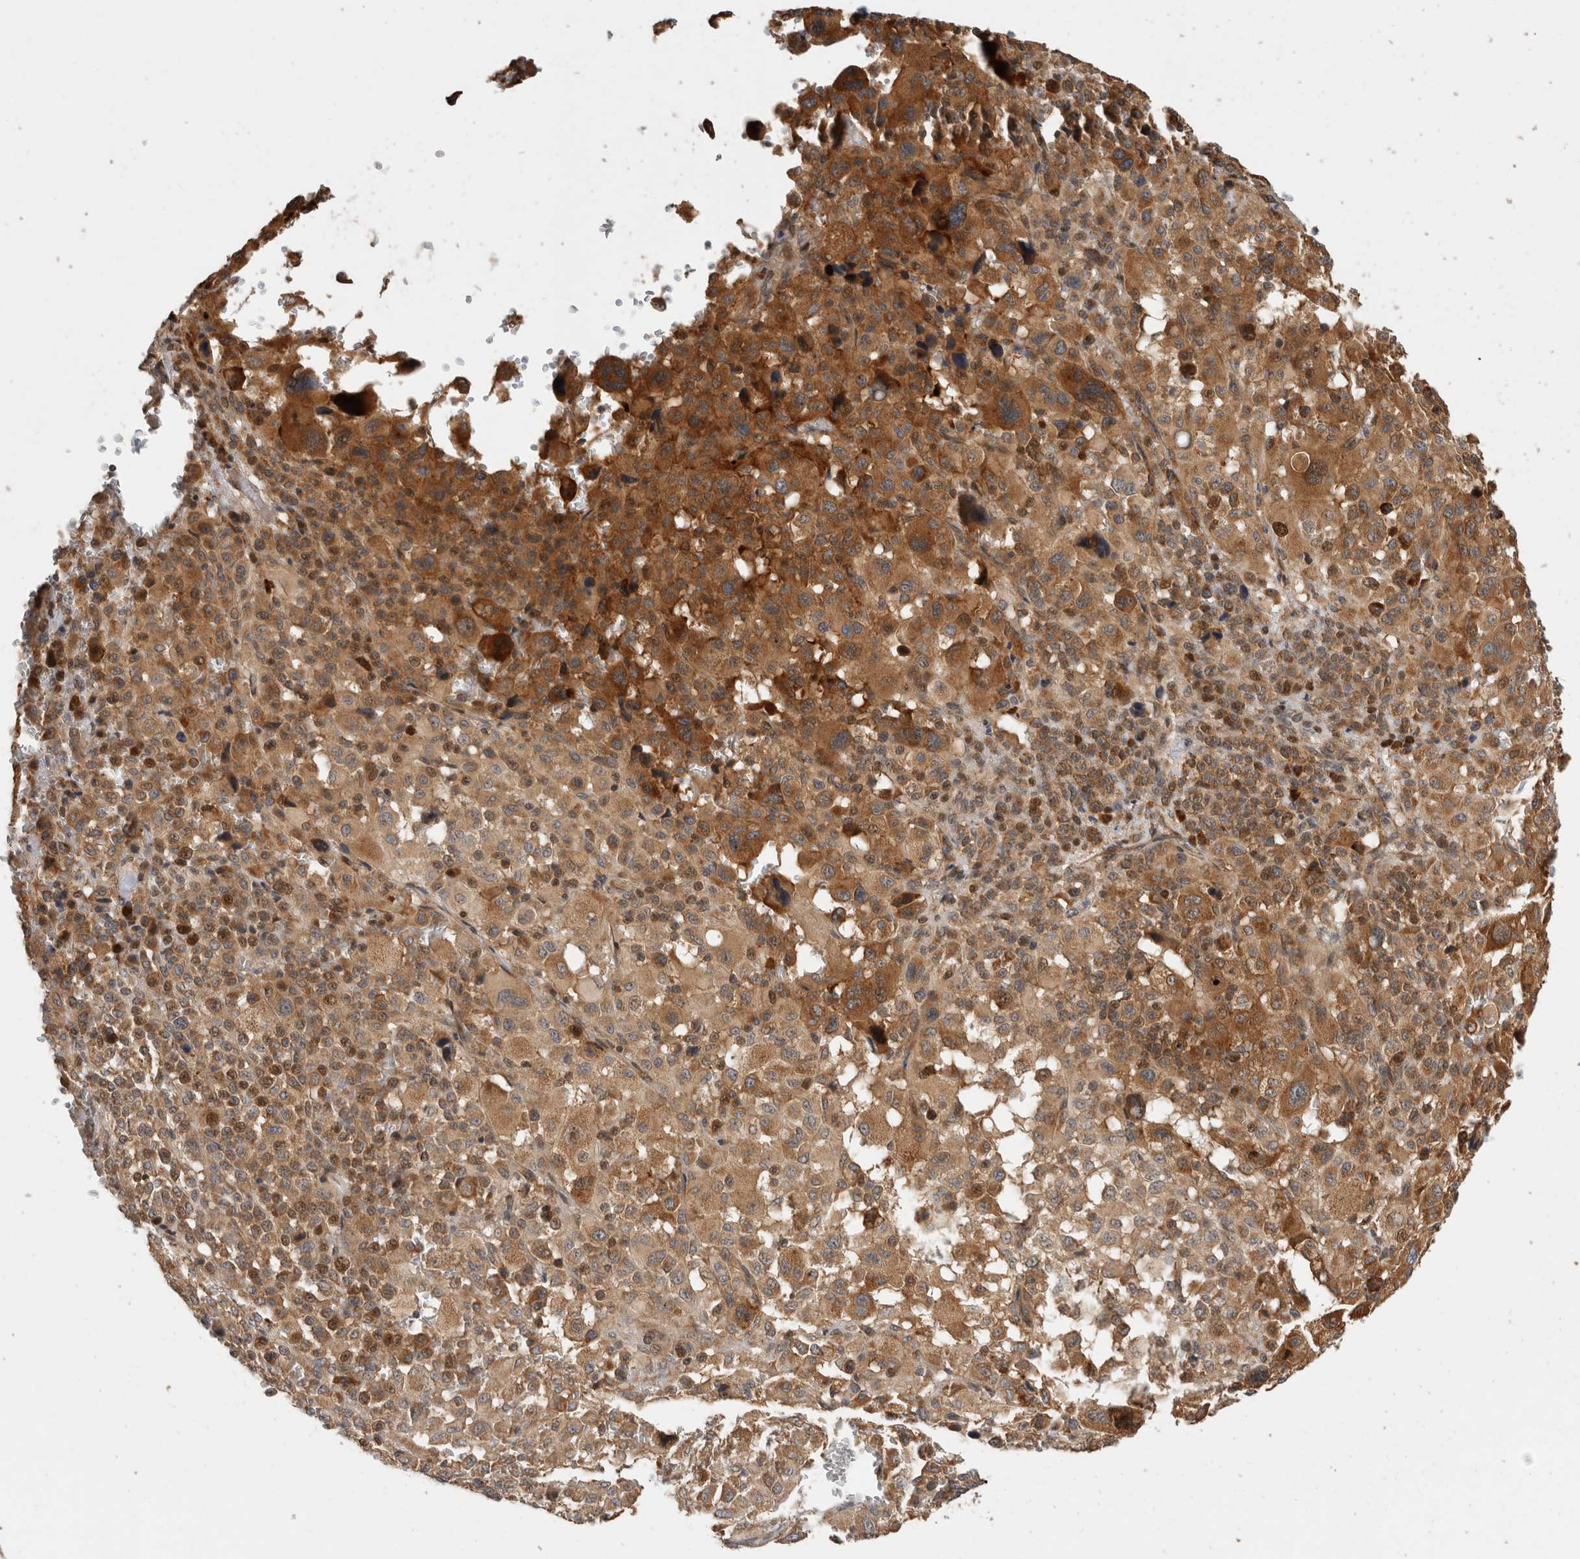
{"staining": {"intensity": "moderate", "quantity": ">75%", "location": "cytoplasmic/membranous"}, "tissue": "melanoma", "cell_type": "Tumor cells", "image_type": "cancer", "snomed": [{"axis": "morphology", "description": "Malignant melanoma, Metastatic site"}, {"axis": "topography", "description": "Skin"}], "caption": "This is an image of immunohistochemistry staining of malignant melanoma (metastatic site), which shows moderate expression in the cytoplasmic/membranous of tumor cells.", "gene": "PCDHB15", "patient": {"sex": "female", "age": 74}}